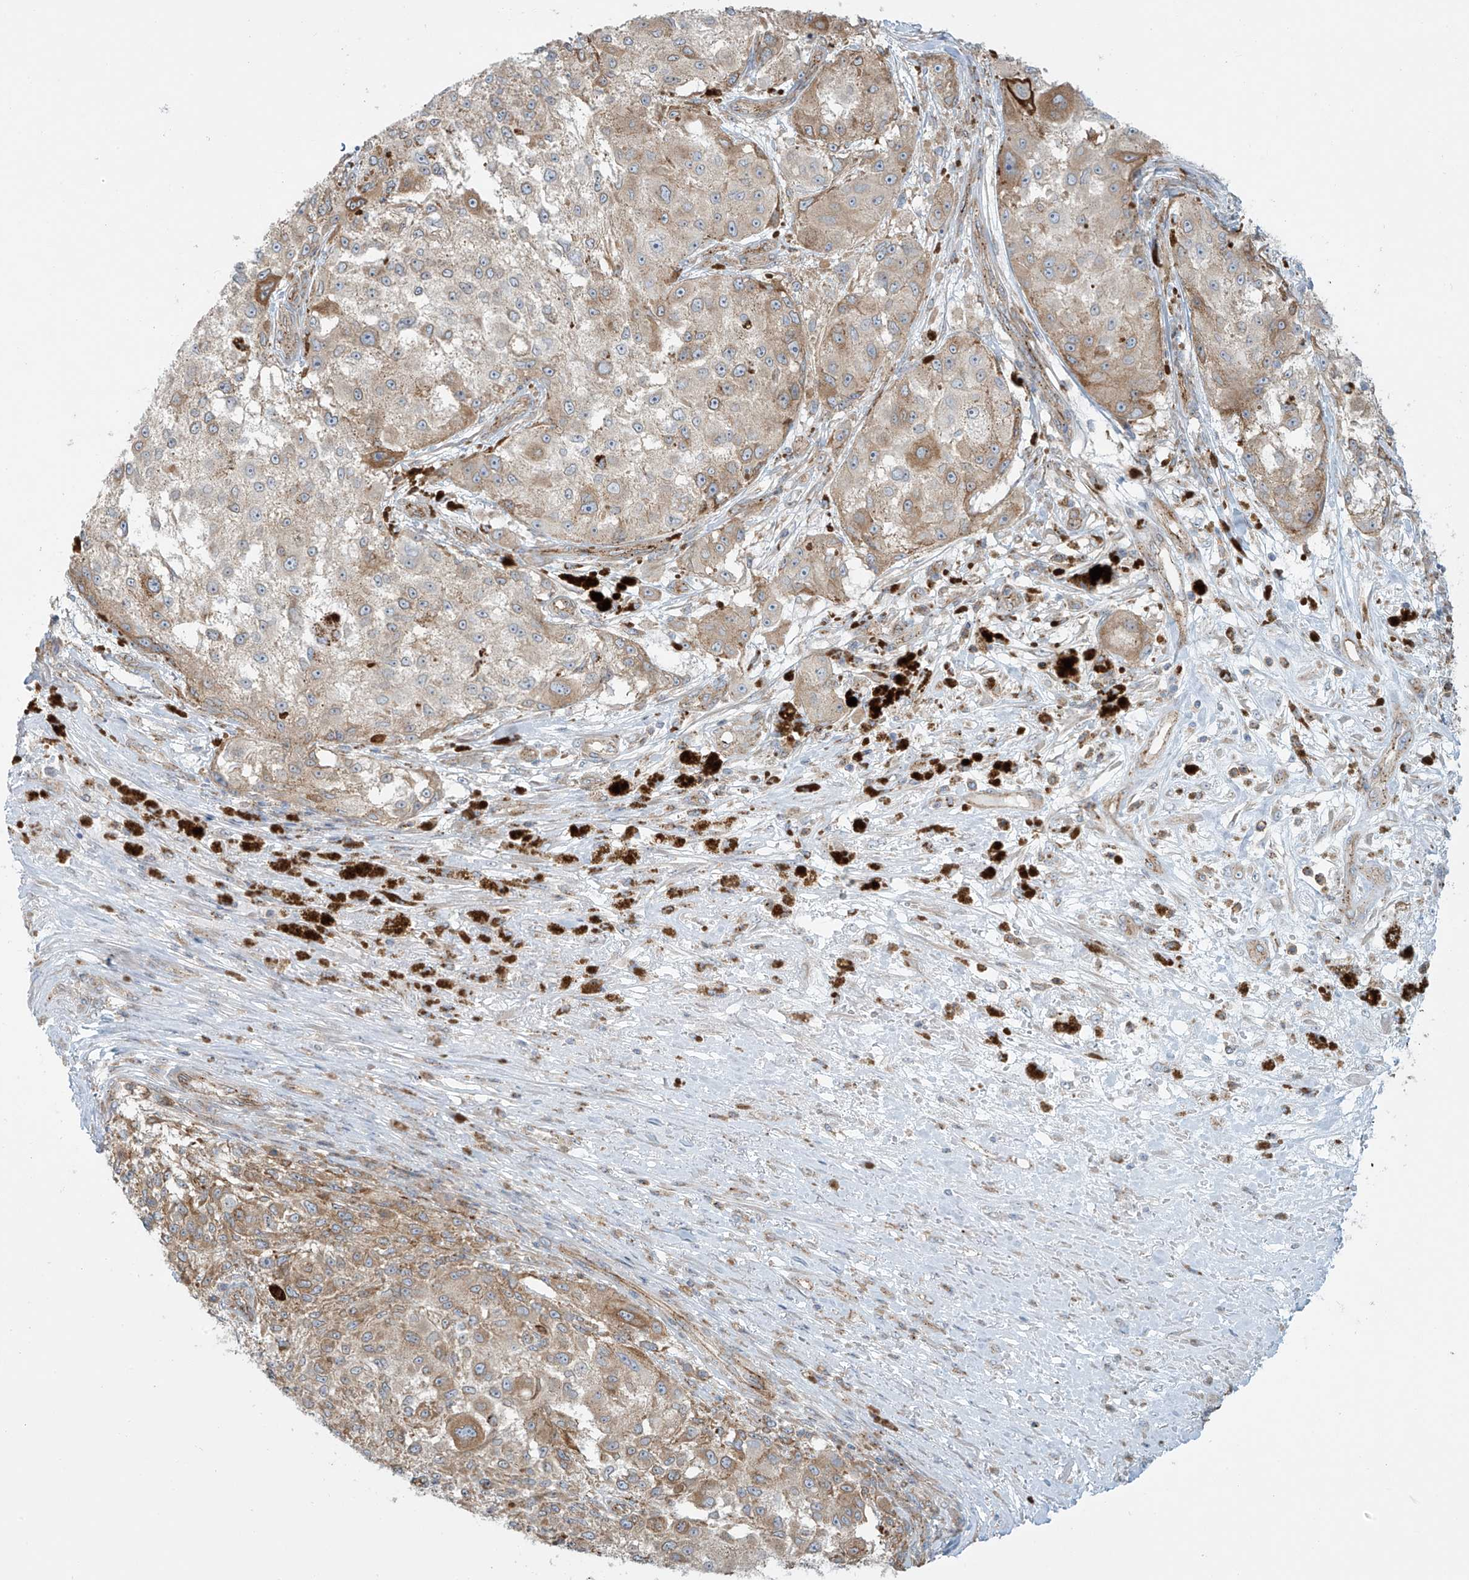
{"staining": {"intensity": "moderate", "quantity": "<25%", "location": "cytoplasmic/membranous"}, "tissue": "melanoma", "cell_type": "Tumor cells", "image_type": "cancer", "snomed": [{"axis": "morphology", "description": "Necrosis, NOS"}, {"axis": "morphology", "description": "Malignant melanoma, NOS"}, {"axis": "topography", "description": "Skin"}], "caption": "Immunohistochemistry (DAB (3,3'-diaminobenzidine)) staining of malignant melanoma demonstrates moderate cytoplasmic/membranous protein positivity in about <25% of tumor cells. Using DAB (3,3'-diaminobenzidine) (brown) and hematoxylin (blue) stains, captured at high magnification using brightfield microscopy.", "gene": "LZTS3", "patient": {"sex": "female", "age": 87}}